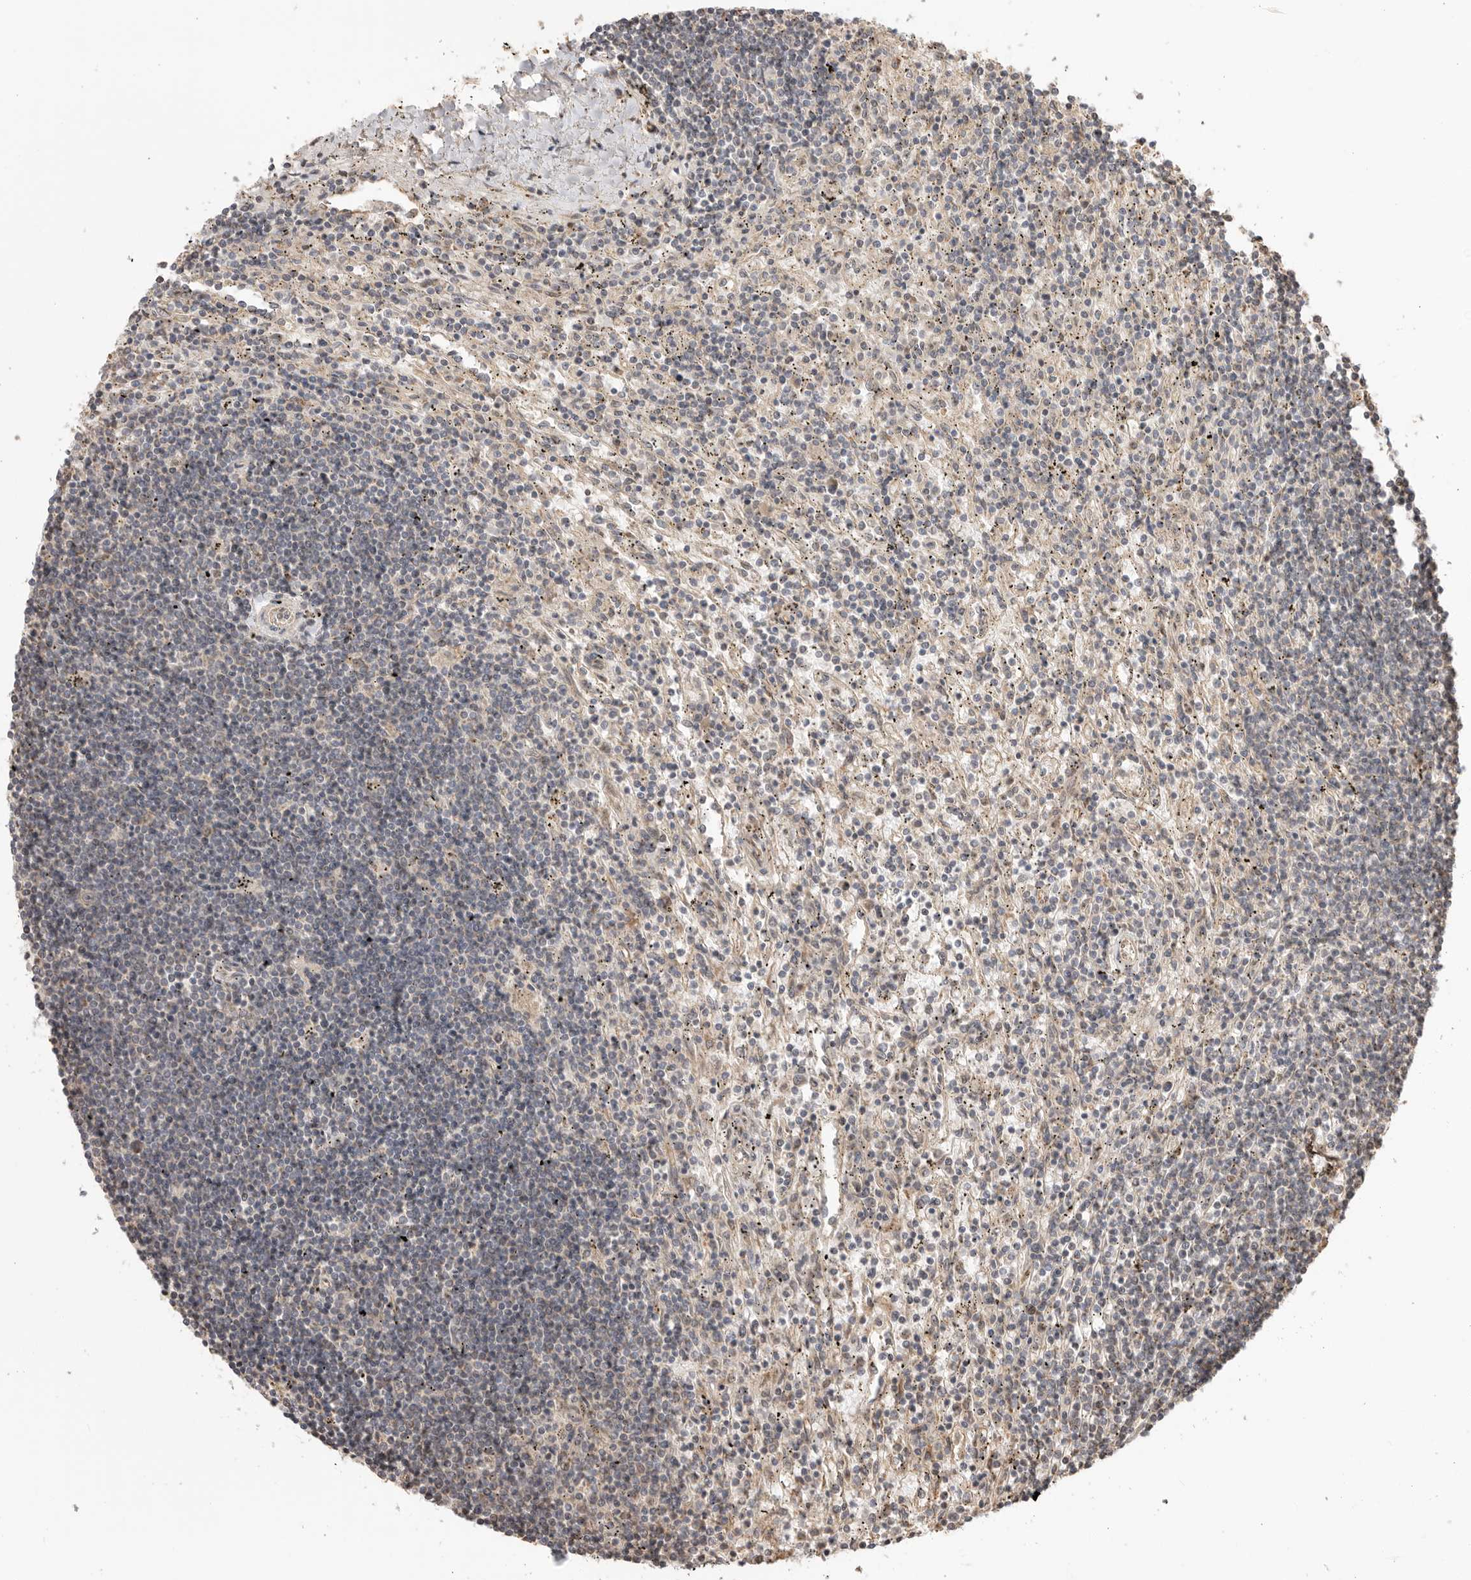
{"staining": {"intensity": "negative", "quantity": "none", "location": "none"}, "tissue": "lymphoma", "cell_type": "Tumor cells", "image_type": "cancer", "snomed": [{"axis": "morphology", "description": "Malignant lymphoma, non-Hodgkin's type, Low grade"}, {"axis": "topography", "description": "Spleen"}], "caption": "IHC of lymphoma displays no expression in tumor cells.", "gene": "DPH7", "patient": {"sex": "male", "age": 76}}